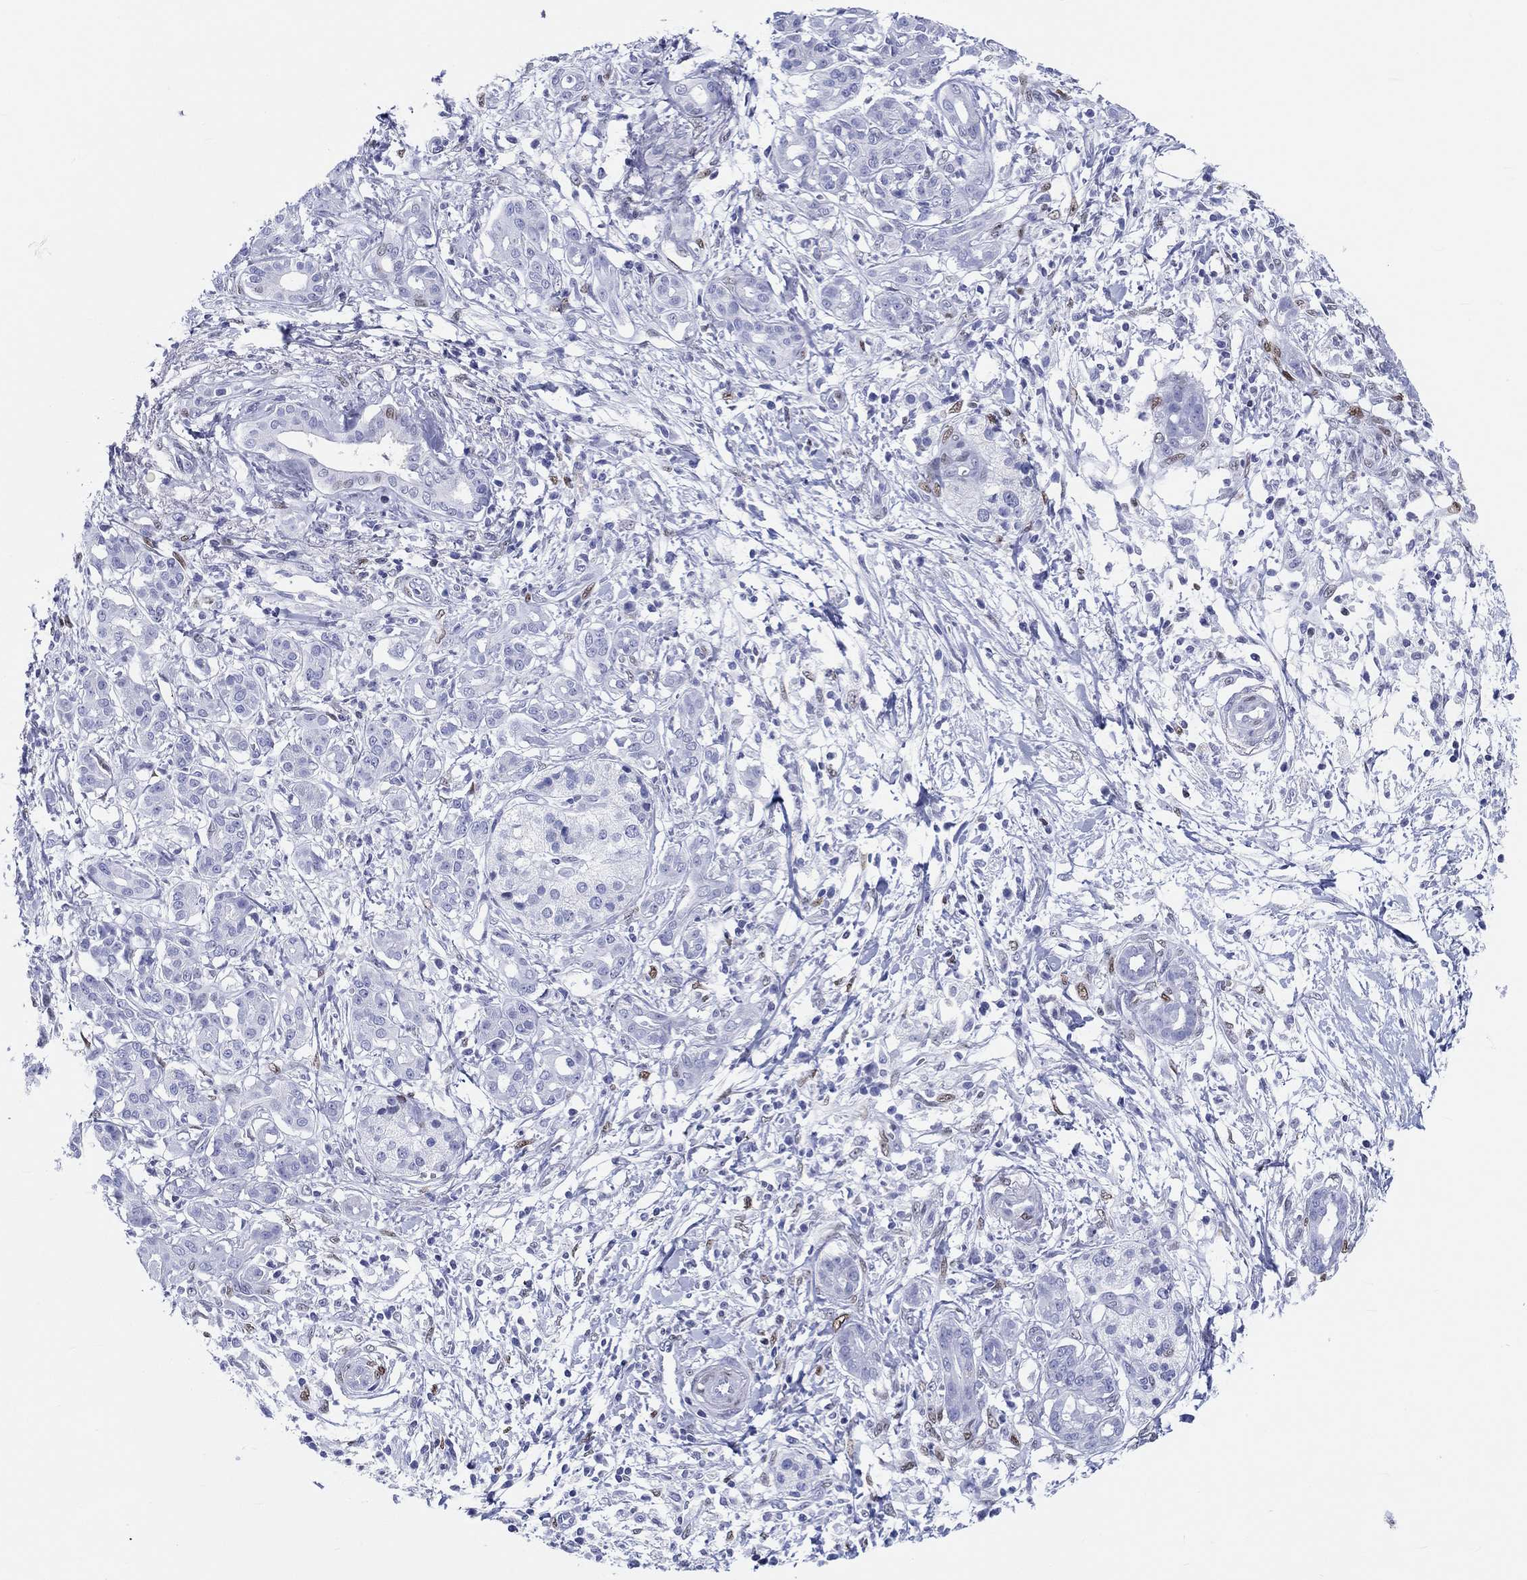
{"staining": {"intensity": "negative", "quantity": "none", "location": "none"}, "tissue": "pancreatic cancer", "cell_type": "Tumor cells", "image_type": "cancer", "snomed": [{"axis": "morphology", "description": "Adenocarcinoma, NOS"}, {"axis": "topography", "description": "Pancreas"}], "caption": "The histopathology image demonstrates no staining of tumor cells in pancreatic cancer (adenocarcinoma).", "gene": "H1-1", "patient": {"sex": "male", "age": 72}}